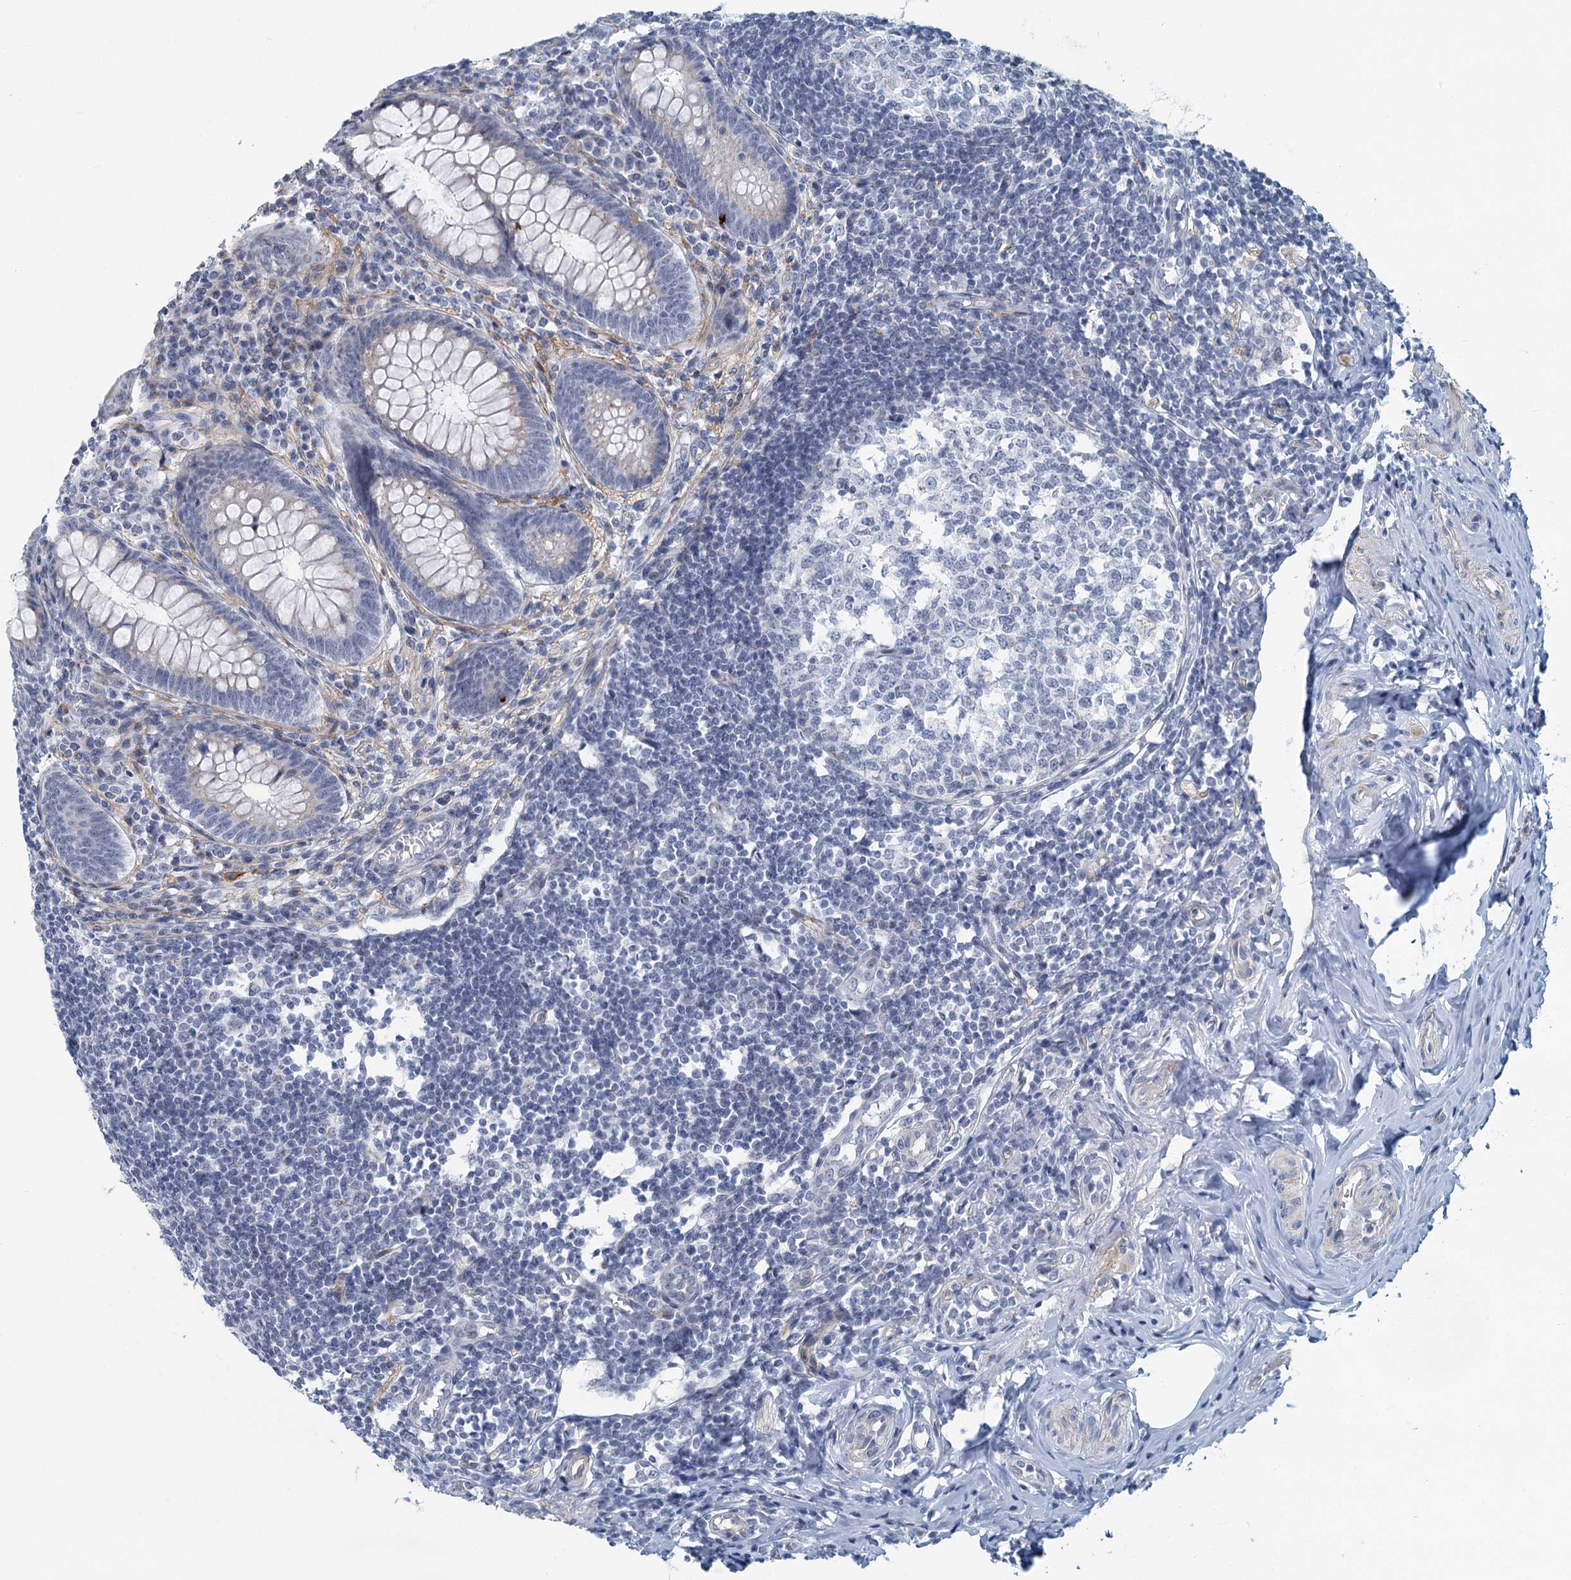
{"staining": {"intensity": "negative", "quantity": "none", "location": "none"}, "tissue": "appendix", "cell_type": "Glandular cells", "image_type": "normal", "snomed": [{"axis": "morphology", "description": "Normal tissue, NOS"}, {"axis": "topography", "description": "Appendix"}], "caption": "A high-resolution image shows immunohistochemistry (IHC) staining of unremarkable appendix, which shows no significant expression in glandular cells.", "gene": "ZNF527", "patient": {"sex": "female", "age": 33}}